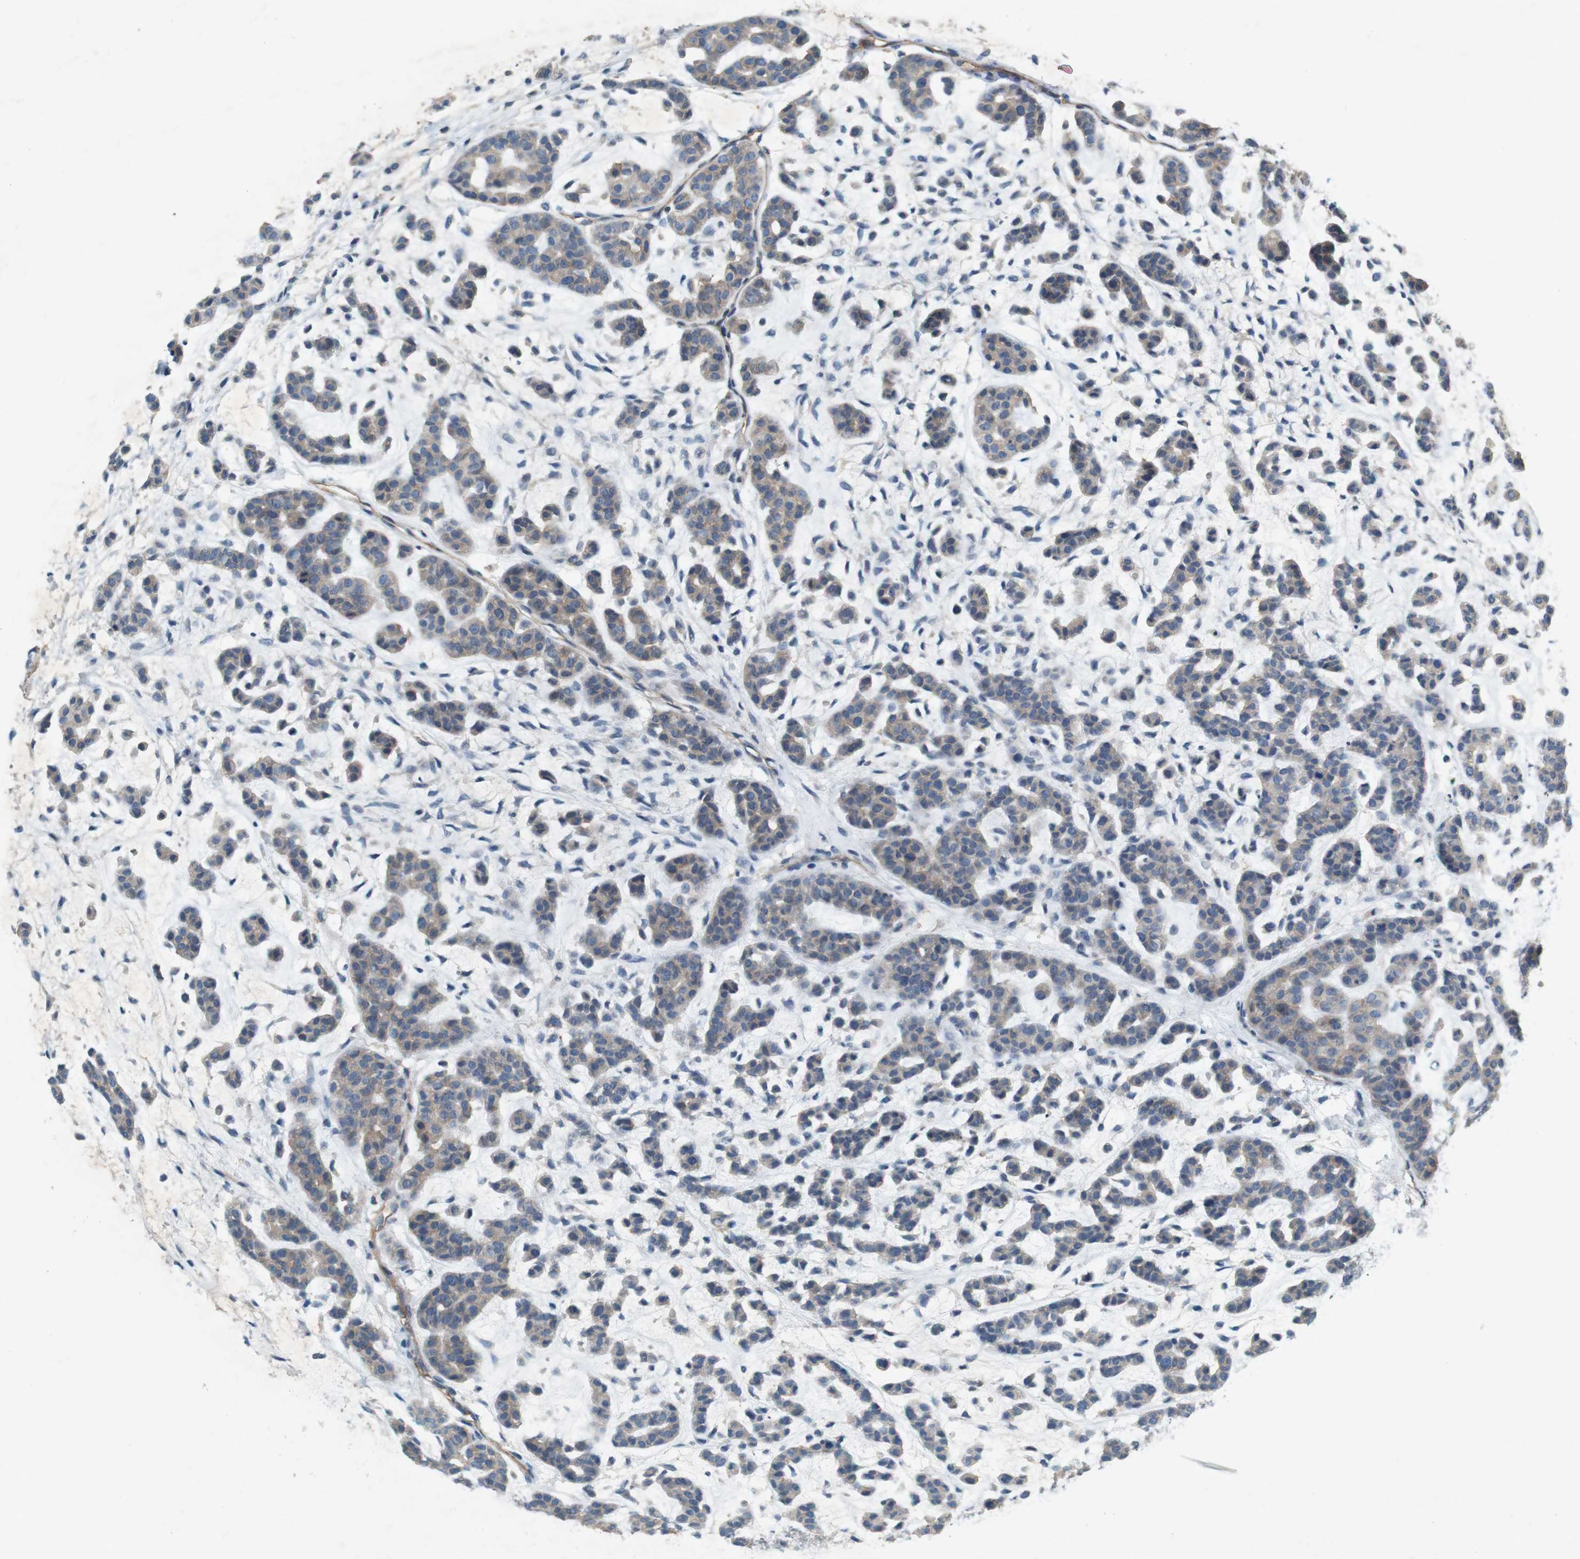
{"staining": {"intensity": "weak", "quantity": "<25%", "location": "cytoplasmic/membranous"}, "tissue": "head and neck cancer", "cell_type": "Tumor cells", "image_type": "cancer", "snomed": [{"axis": "morphology", "description": "Adenocarcinoma, NOS"}, {"axis": "morphology", "description": "Adenoma, NOS"}, {"axis": "topography", "description": "Head-Neck"}], "caption": "Adenoma (head and neck) was stained to show a protein in brown. There is no significant positivity in tumor cells.", "gene": "PVR", "patient": {"sex": "female", "age": 55}}